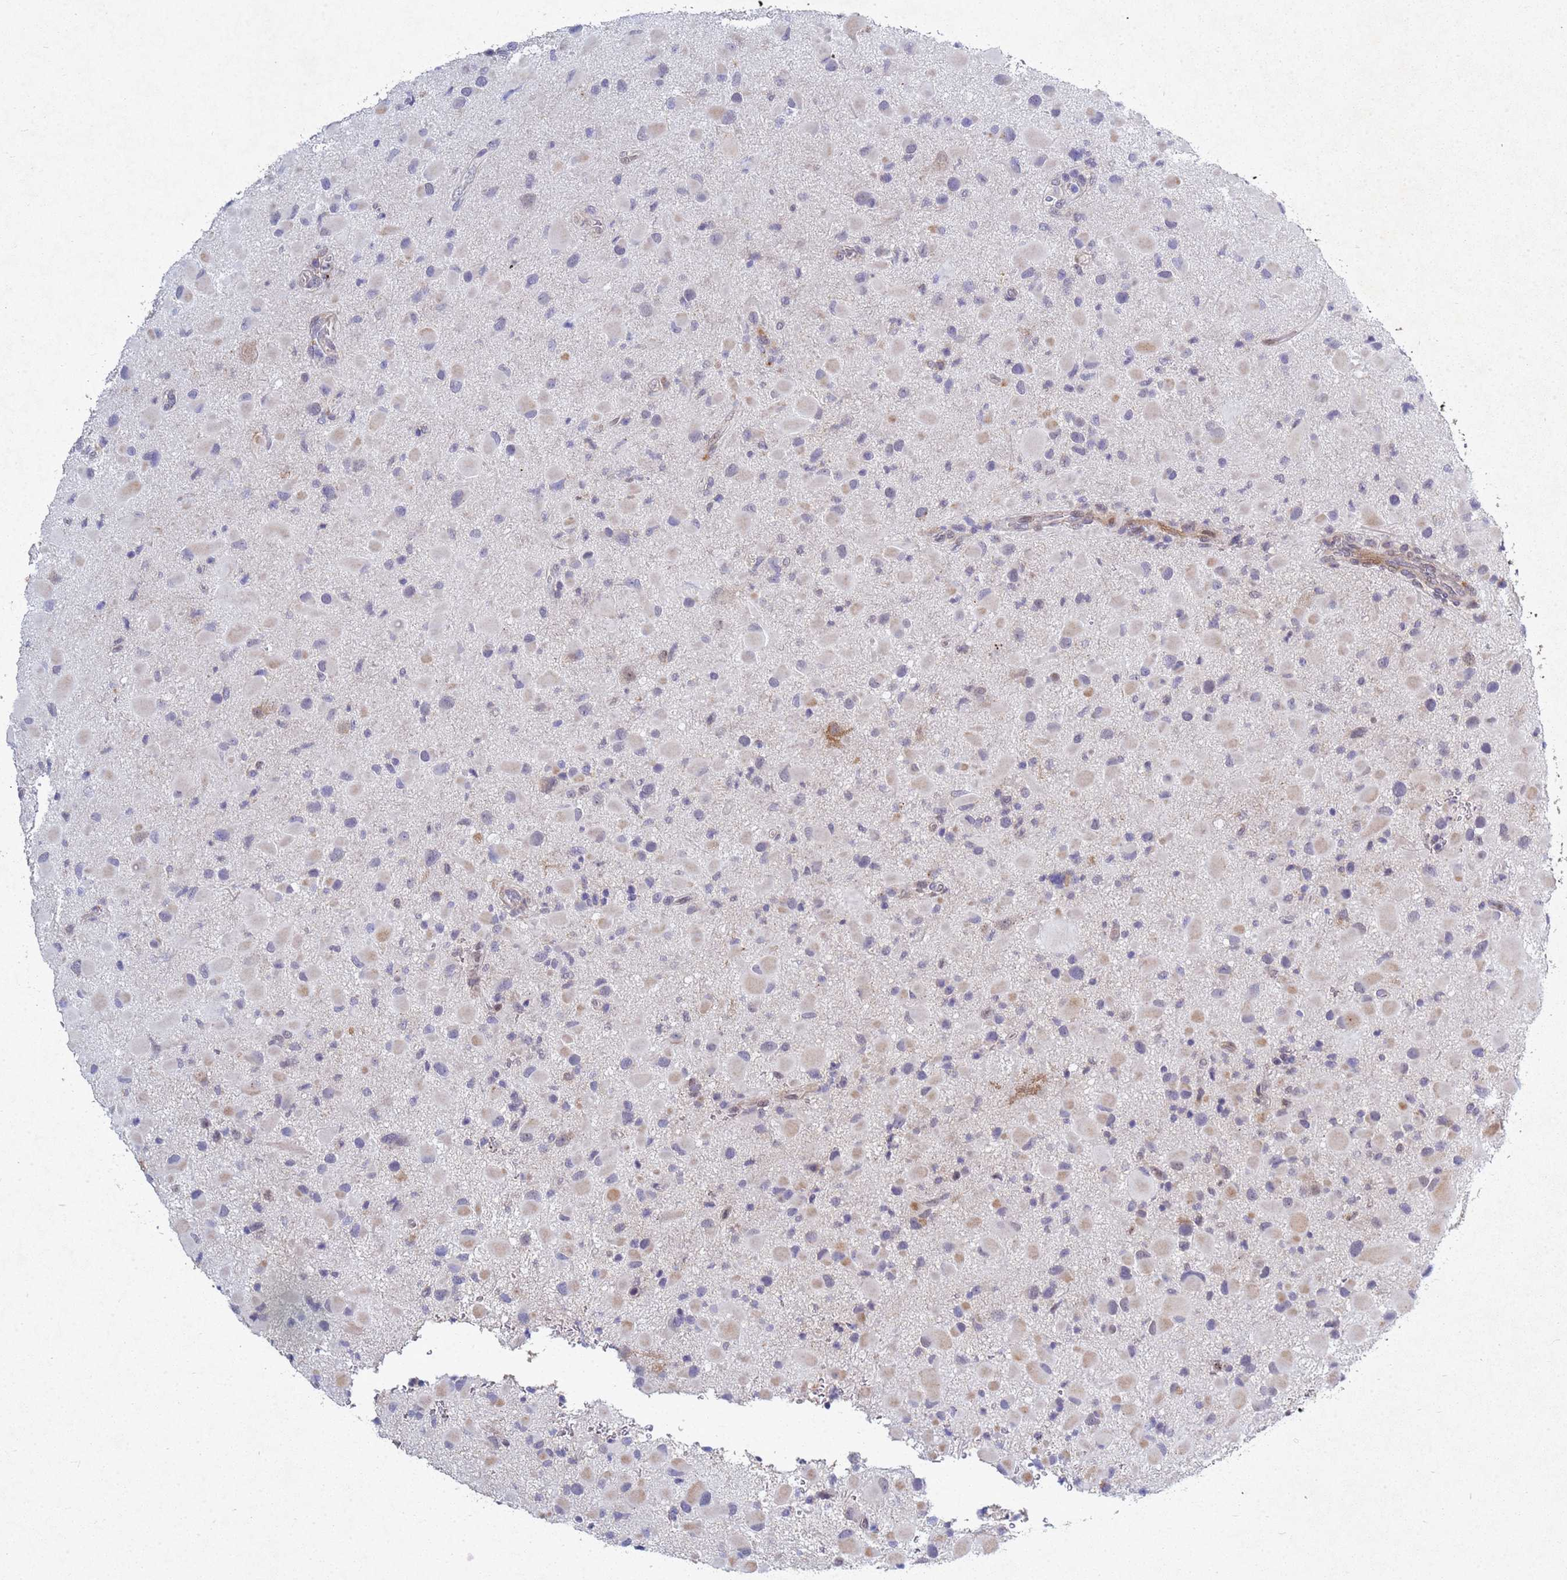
{"staining": {"intensity": "weak", "quantity": "<25%", "location": "cytoplasmic/membranous"}, "tissue": "glioma", "cell_type": "Tumor cells", "image_type": "cancer", "snomed": [{"axis": "morphology", "description": "Glioma, malignant, Low grade"}, {"axis": "topography", "description": "Brain"}], "caption": "The photomicrograph shows no staining of tumor cells in glioma.", "gene": "TNPO2", "patient": {"sex": "female", "age": 32}}